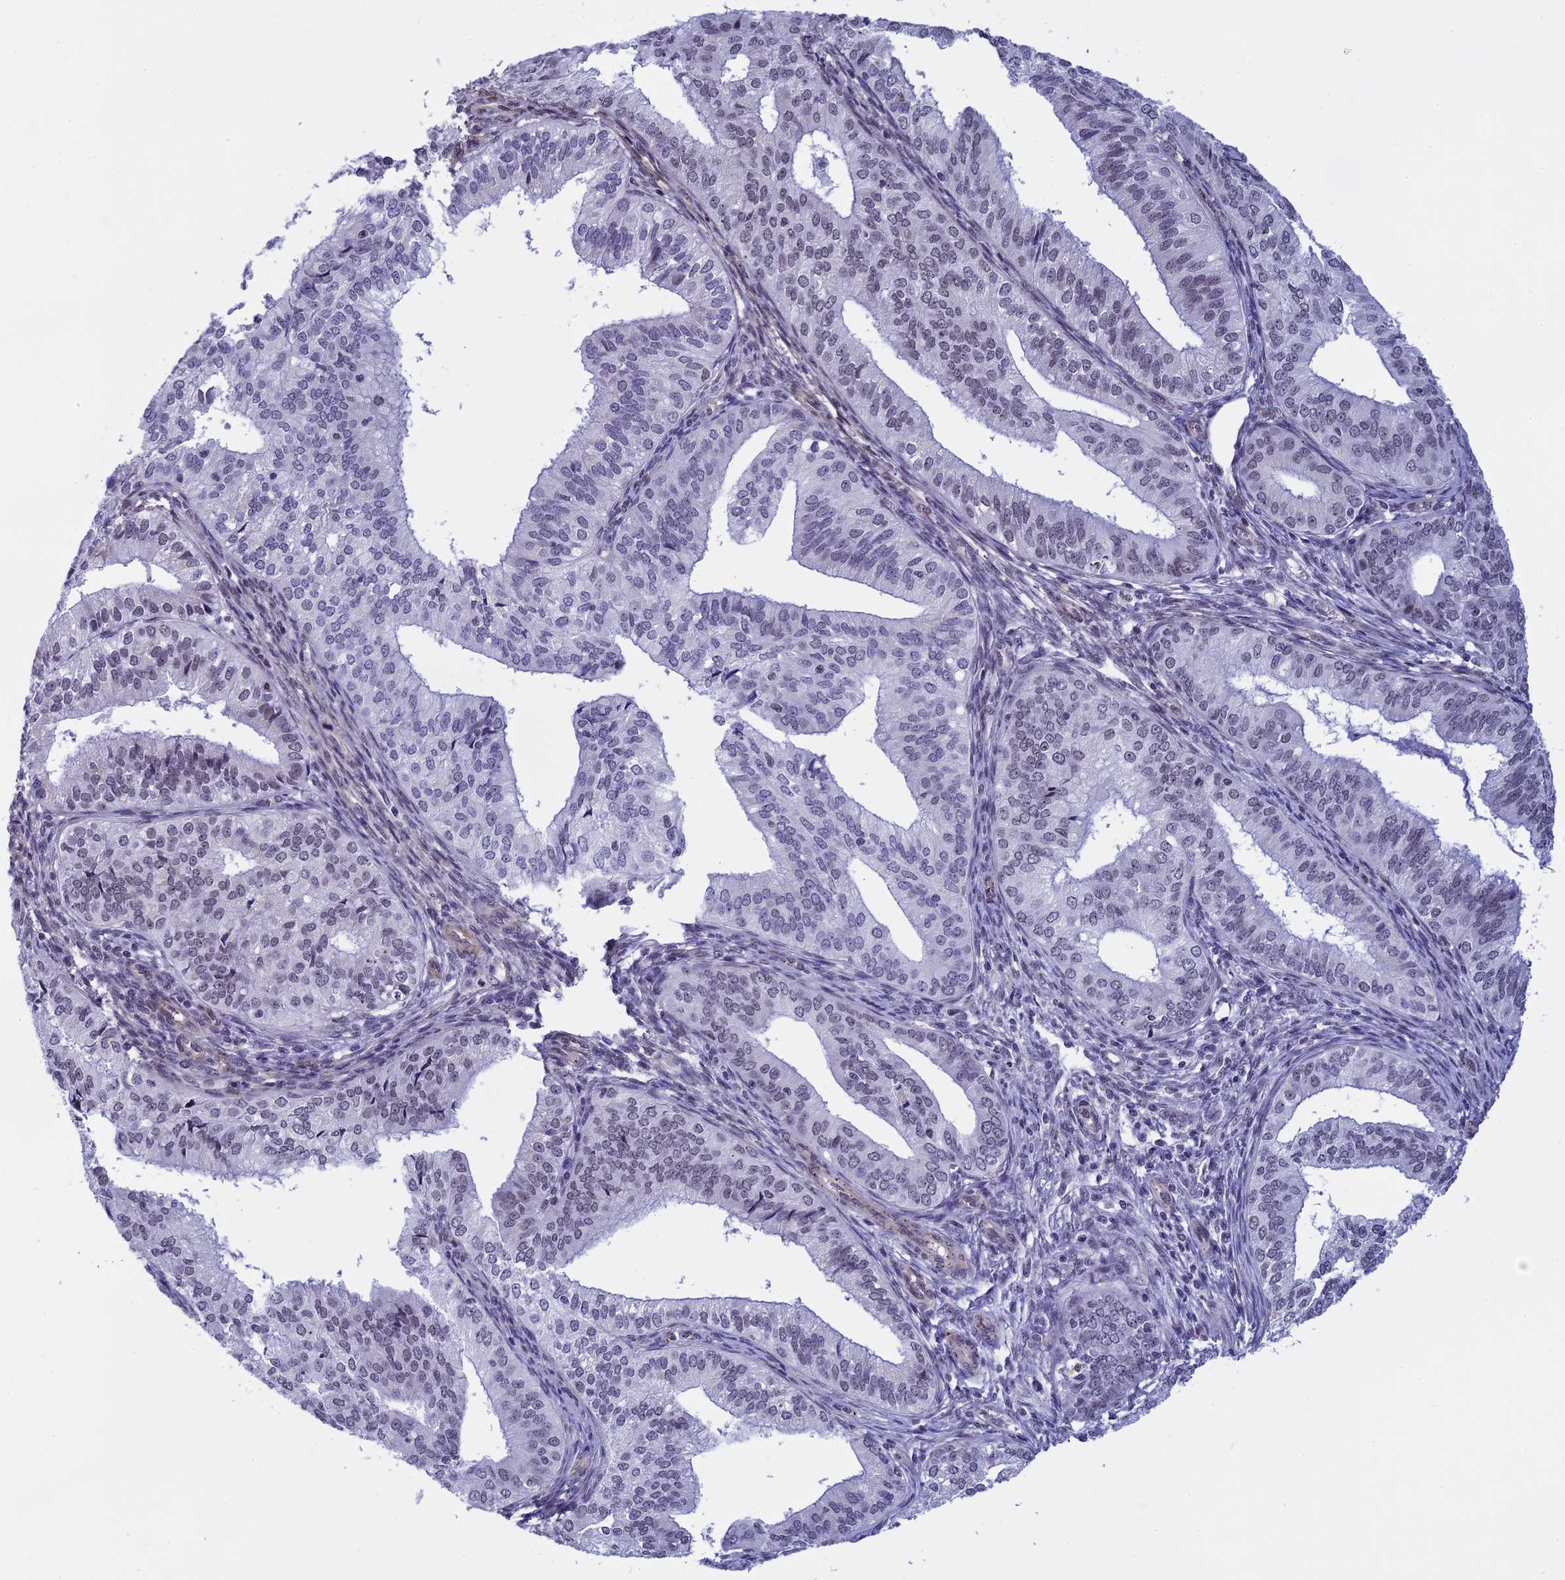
{"staining": {"intensity": "weak", "quantity": "25%-75%", "location": "nuclear"}, "tissue": "endometrial cancer", "cell_type": "Tumor cells", "image_type": "cancer", "snomed": [{"axis": "morphology", "description": "Adenocarcinoma, NOS"}, {"axis": "topography", "description": "Endometrium"}], "caption": "Weak nuclear expression is appreciated in approximately 25%-75% of tumor cells in adenocarcinoma (endometrial).", "gene": "NIPBL", "patient": {"sex": "female", "age": 50}}